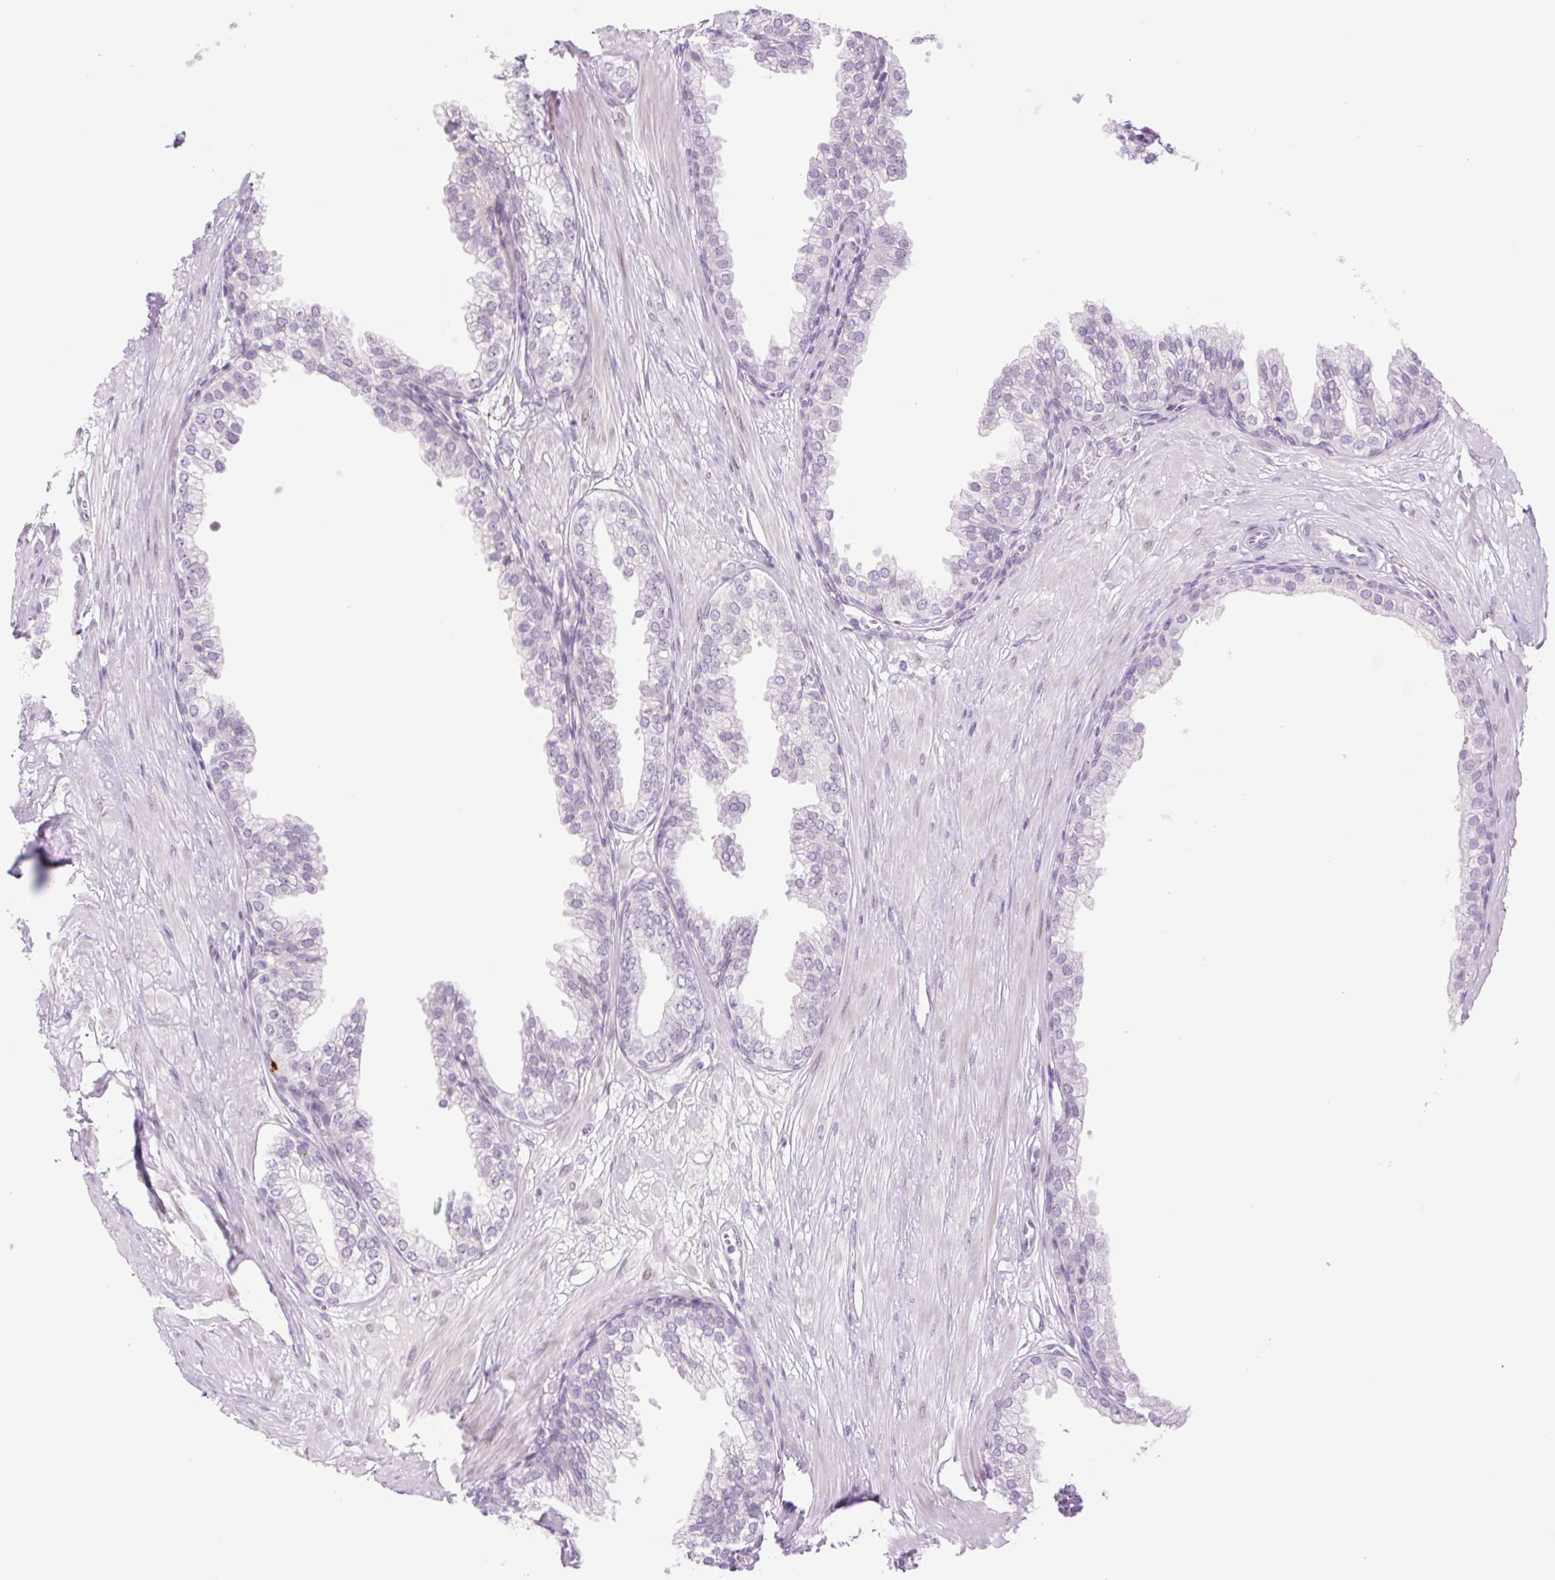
{"staining": {"intensity": "negative", "quantity": "none", "location": "none"}, "tissue": "prostate", "cell_type": "Glandular cells", "image_type": "normal", "snomed": [{"axis": "morphology", "description": "Normal tissue, NOS"}, {"axis": "topography", "description": "Prostate"}, {"axis": "topography", "description": "Peripheral nerve tissue"}], "caption": "A high-resolution histopathology image shows IHC staining of benign prostate, which reveals no significant staining in glandular cells. The staining was performed using DAB (3,3'-diaminobenzidine) to visualize the protein expression in brown, while the nuclei were stained in blue with hematoxylin (Magnification: 20x).", "gene": "TBX15", "patient": {"sex": "male", "age": 55}}